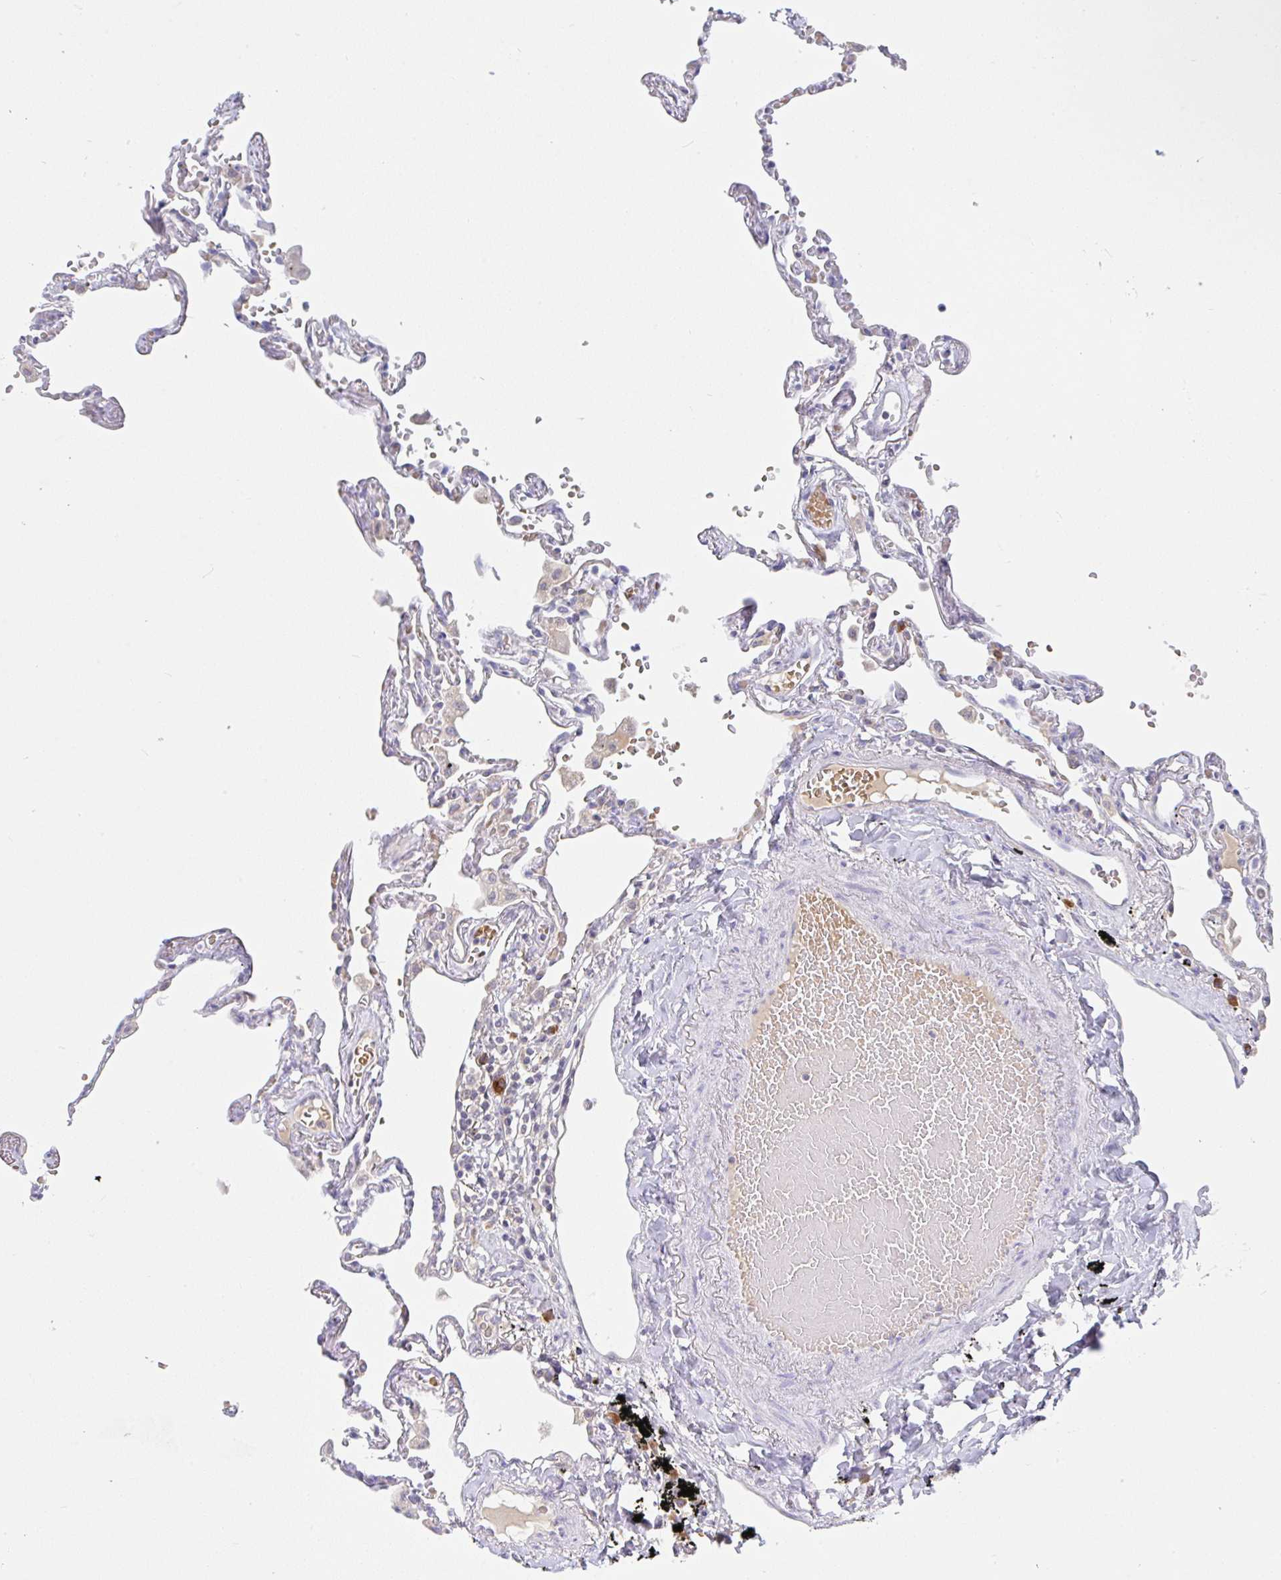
{"staining": {"intensity": "negative", "quantity": "none", "location": "none"}, "tissue": "lung", "cell_type": "Alveolar cells", "image_type": "normal", "snomed": [{"axis": "morphology", "description": "Normal tissue, NOS"}, {"axis": "topography", "description": "Lung"}], "caption": "DAB (3,3'-diaminobenzidine) immunohistochemical staining of benign lung displays no significant staining in alveolar cells.", "gene": "DERL2", "patient": {"sex": "female", "age": 67}}